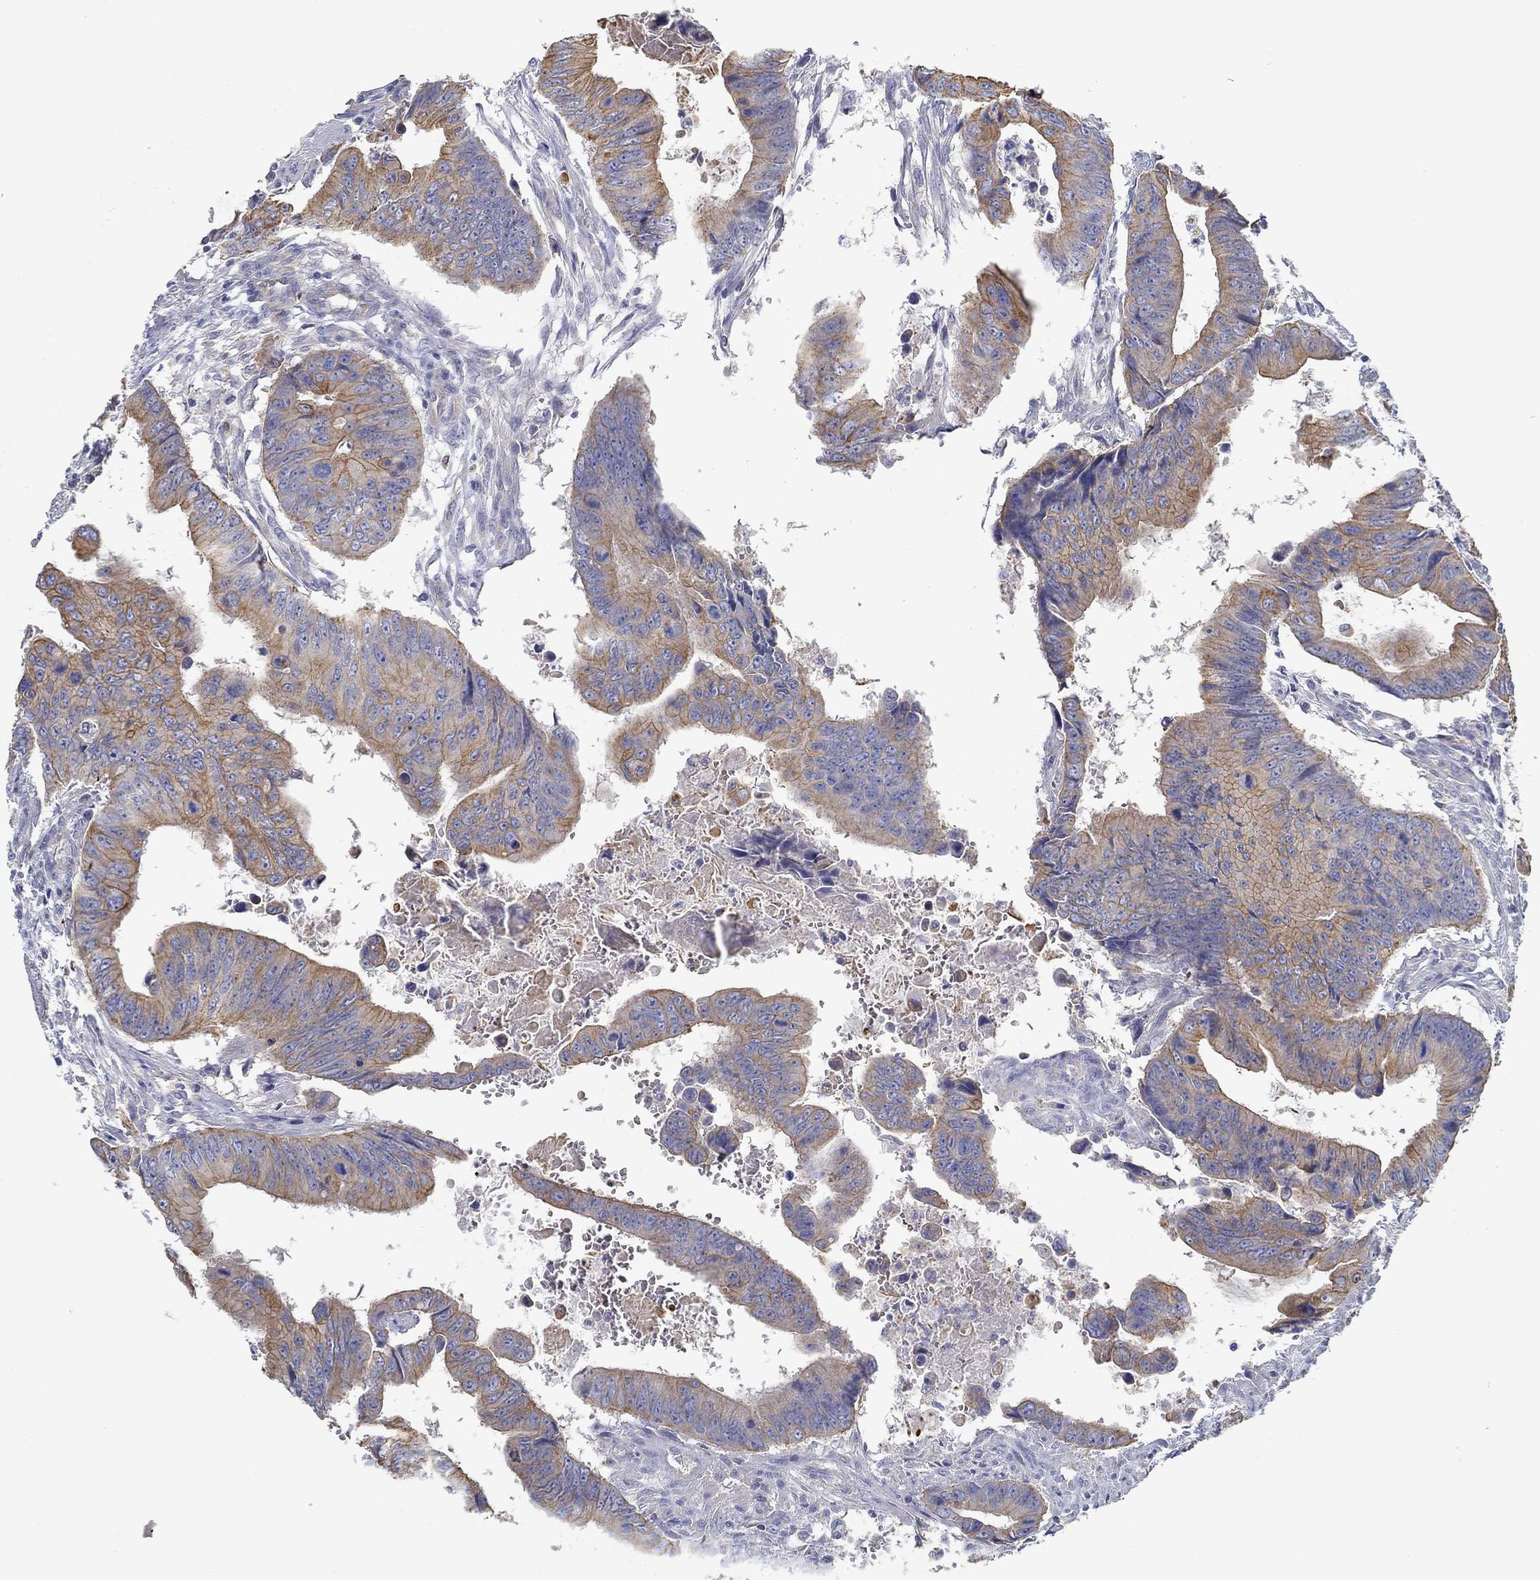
{"staining": {"intensity": "moderate", "quantity": "25%-75%", "location": "cytoplasmic/membranous"}, "tissue": "colorectal cancer", "cell_type": "Tumor cells", "image_type": "cancer", "snomed": [{"axis": "morphology", "description": "Adenocarcinoma, NOS"}, {"axis": "topography", "description": "Colon"}], "caption": "A medium amount of moderate cytoplasmic/membranous expression is appreciated in about 25%-75% of tumor cells in colorectal adenocarcinoma tissue.", "gene": "BBOF1", "patient": {"sex": "female", "age": 87}}